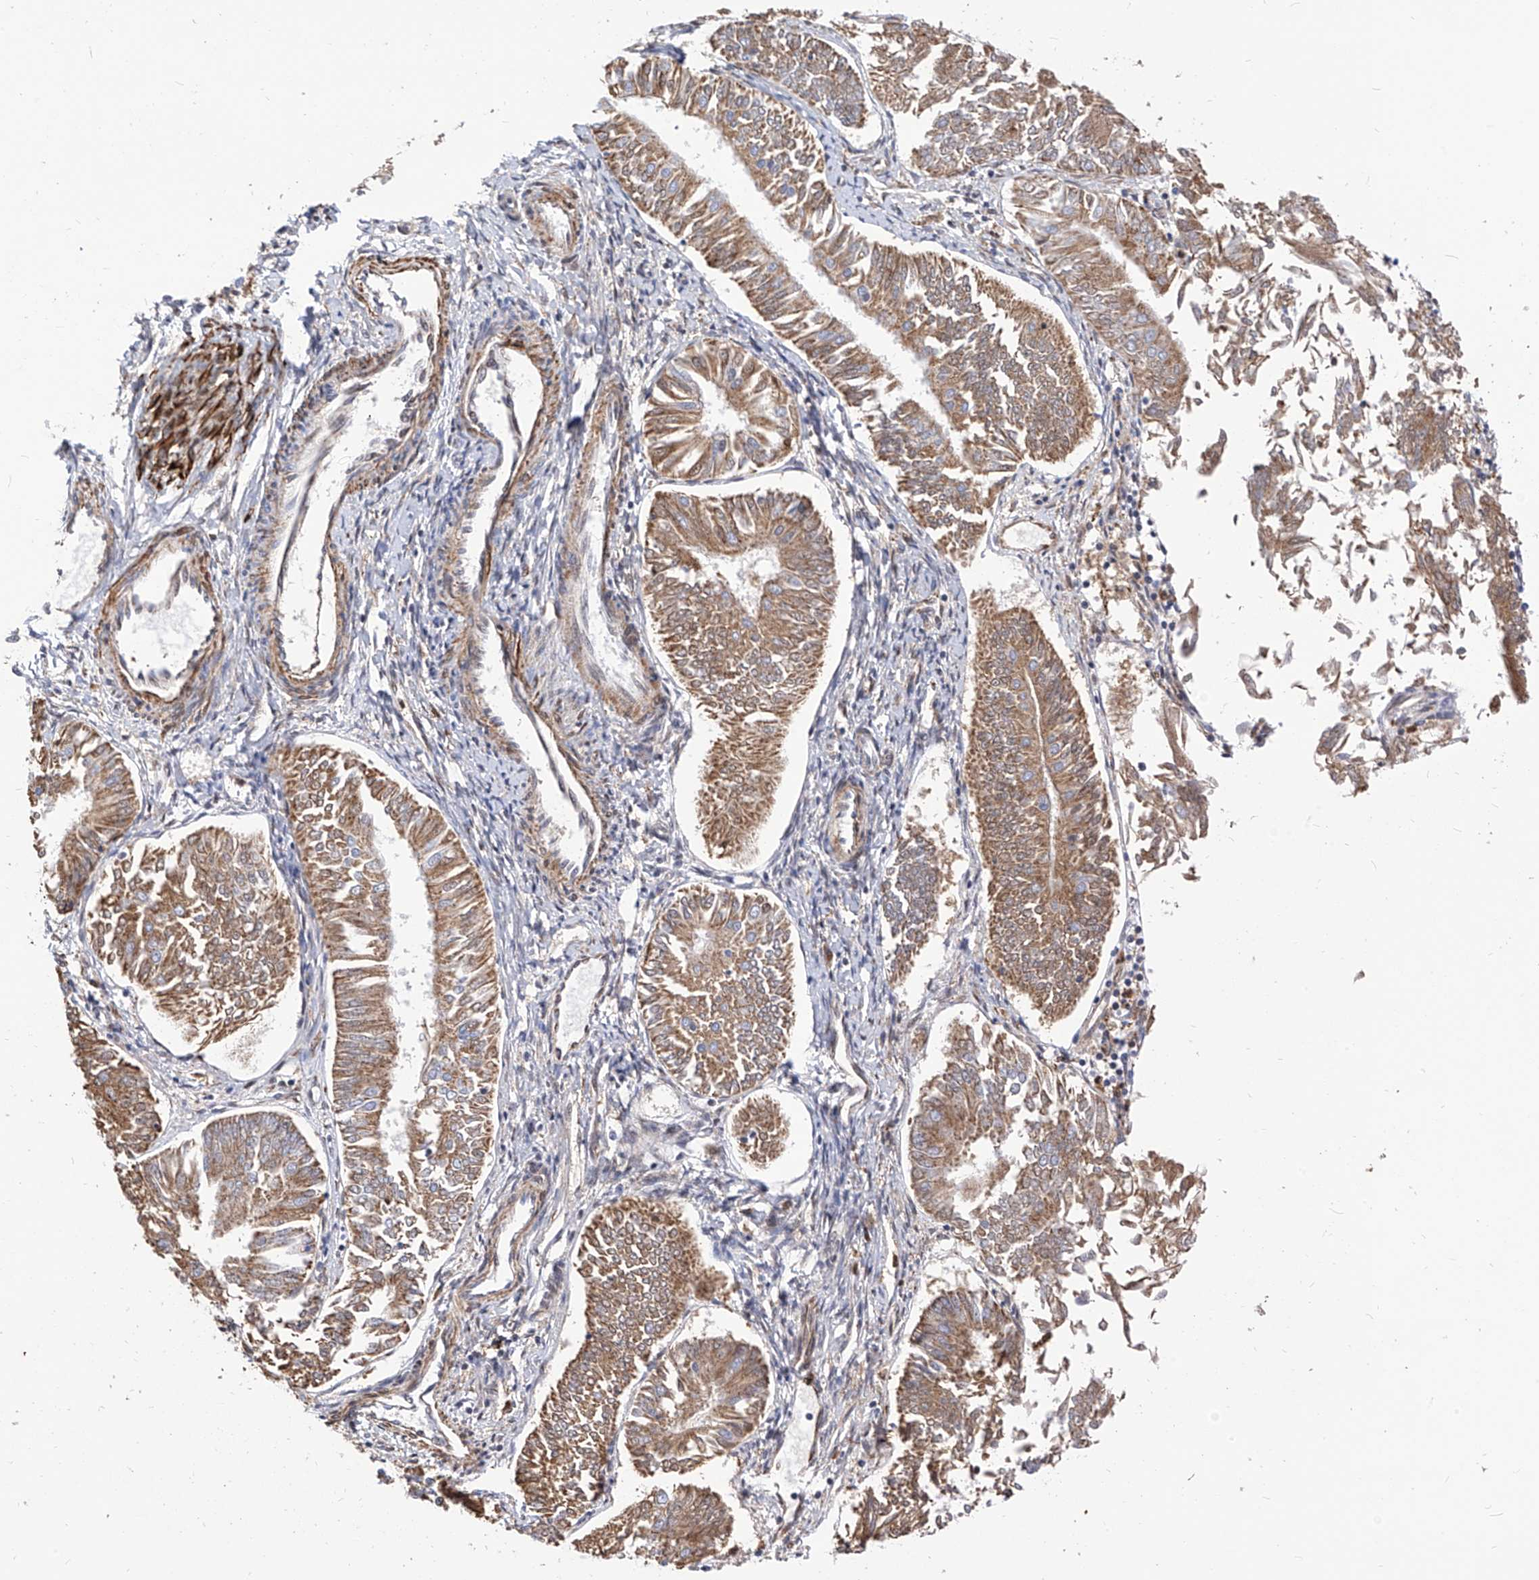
{"staining": {"intensity": "moderate", "quantity": ">75%", "location": "cytoplasmic/membranous"}, "tissue": "endometrial cancer", "cell_type": "Tumor cells", "image_type": "cancer", "snomed": [{"axis": "morphology", "description": "Adenocarcinoma, NOS"}, {"axis": "topography", "description": "Endometrium"}], "caption": "Immunohistochemical staining of human endometrial cancer (adenocarcinoma) exhibits medium levels of moderate cytoplasmic/membranous staining in approximately >75% of tumor cells.", "gene": "TTLL8", "patient": {"sex": "female", "age": 58}}